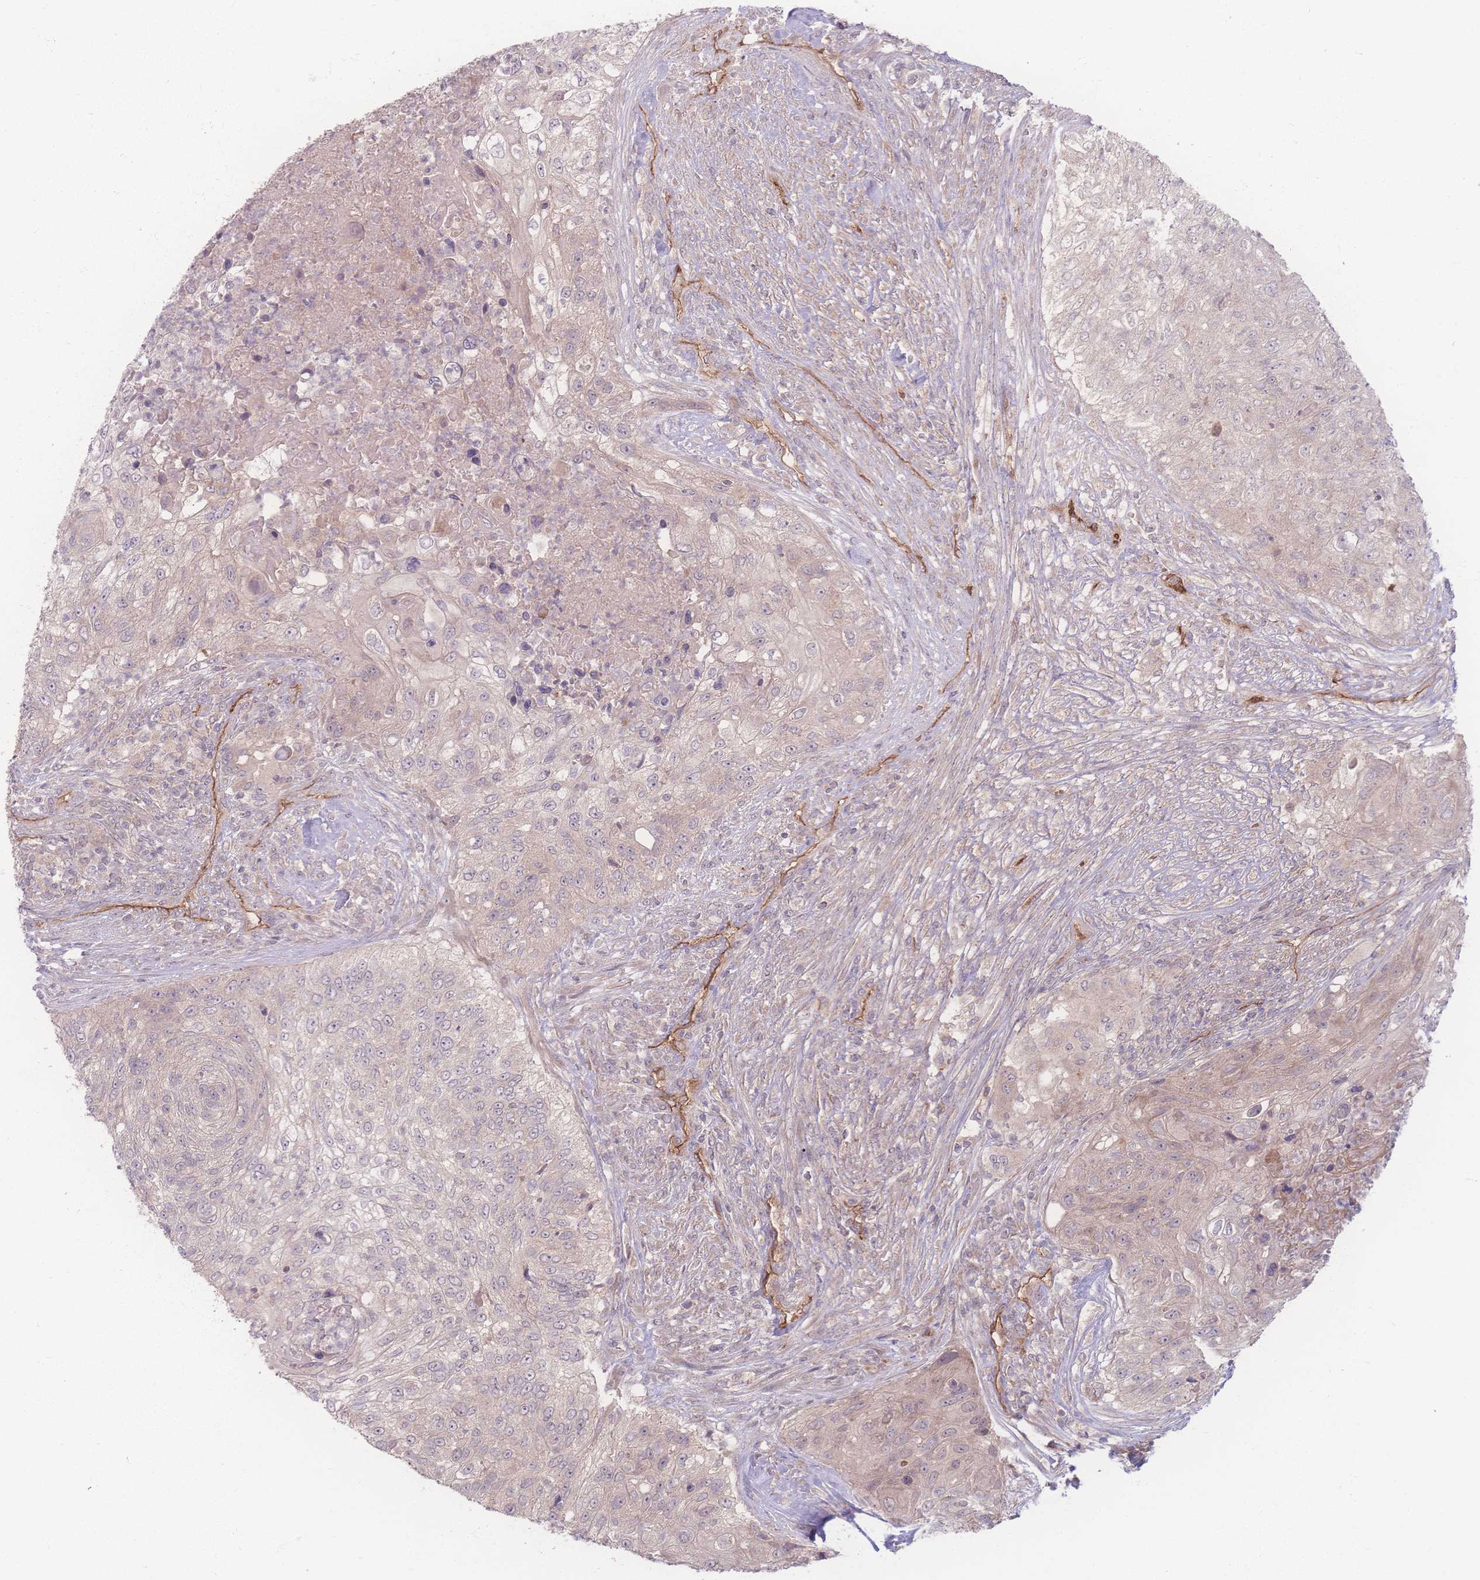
{"staining": {"intensity": "weak", "quantity": "<25%", "location": "cytoplasmic/membranous"}, "tissue": "urothelial cancer", "cell_type": "Tumor cells", "image_type": "cancer", "snomed": [{"axis": "morphology", "description": "Urothelial carcinoma, High grade"}, {"axis": "topography", "description": "Urinary bladder"}], "caption": "High magnification brightfield microscopy of high-grade urothelial carcinoma stained with DAB (brown) and counterstained with hematoxylin (blue): tumor cells show no significant staining.", "gene": "INSR", "patient": {"sex": "female", "age": 60}}